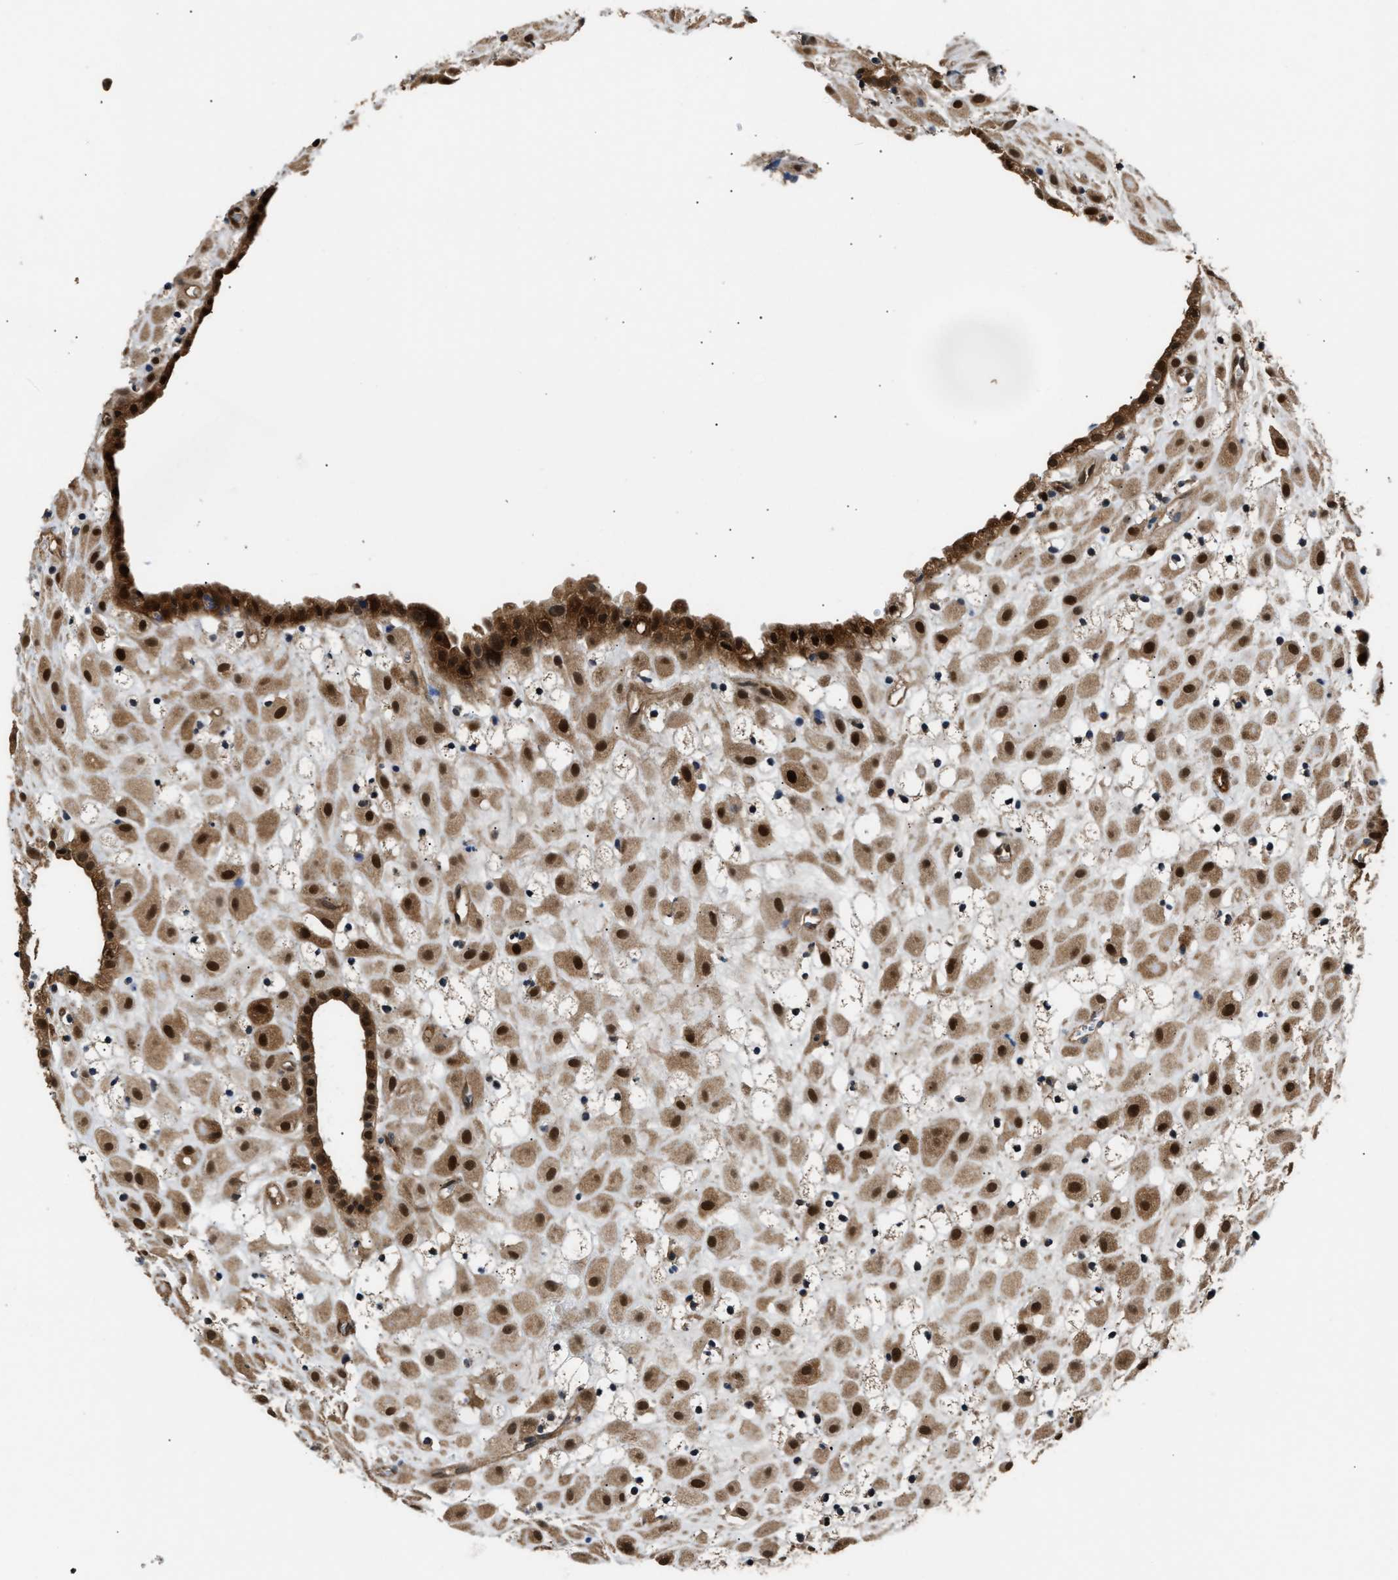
{"staining": {"intensity": "strong", "quantity": ">75%", "location": "nuclear"}, "tissue": "placenta", "cell_type": "Decidual cells", "image_type": "normal", "snomed": [{"axis": "morphology", "description": "Normal tissue, NOS"}, {"axis": "topography", "description": "Placenta"}], "caption": "High-power microscopy captured an IHC micrograph of benign placenta, revealing strong nuclear positivity in about >75% of decidual cells.", "gene": "PPA1", "patient": {"sex": "female", "age": 18}}